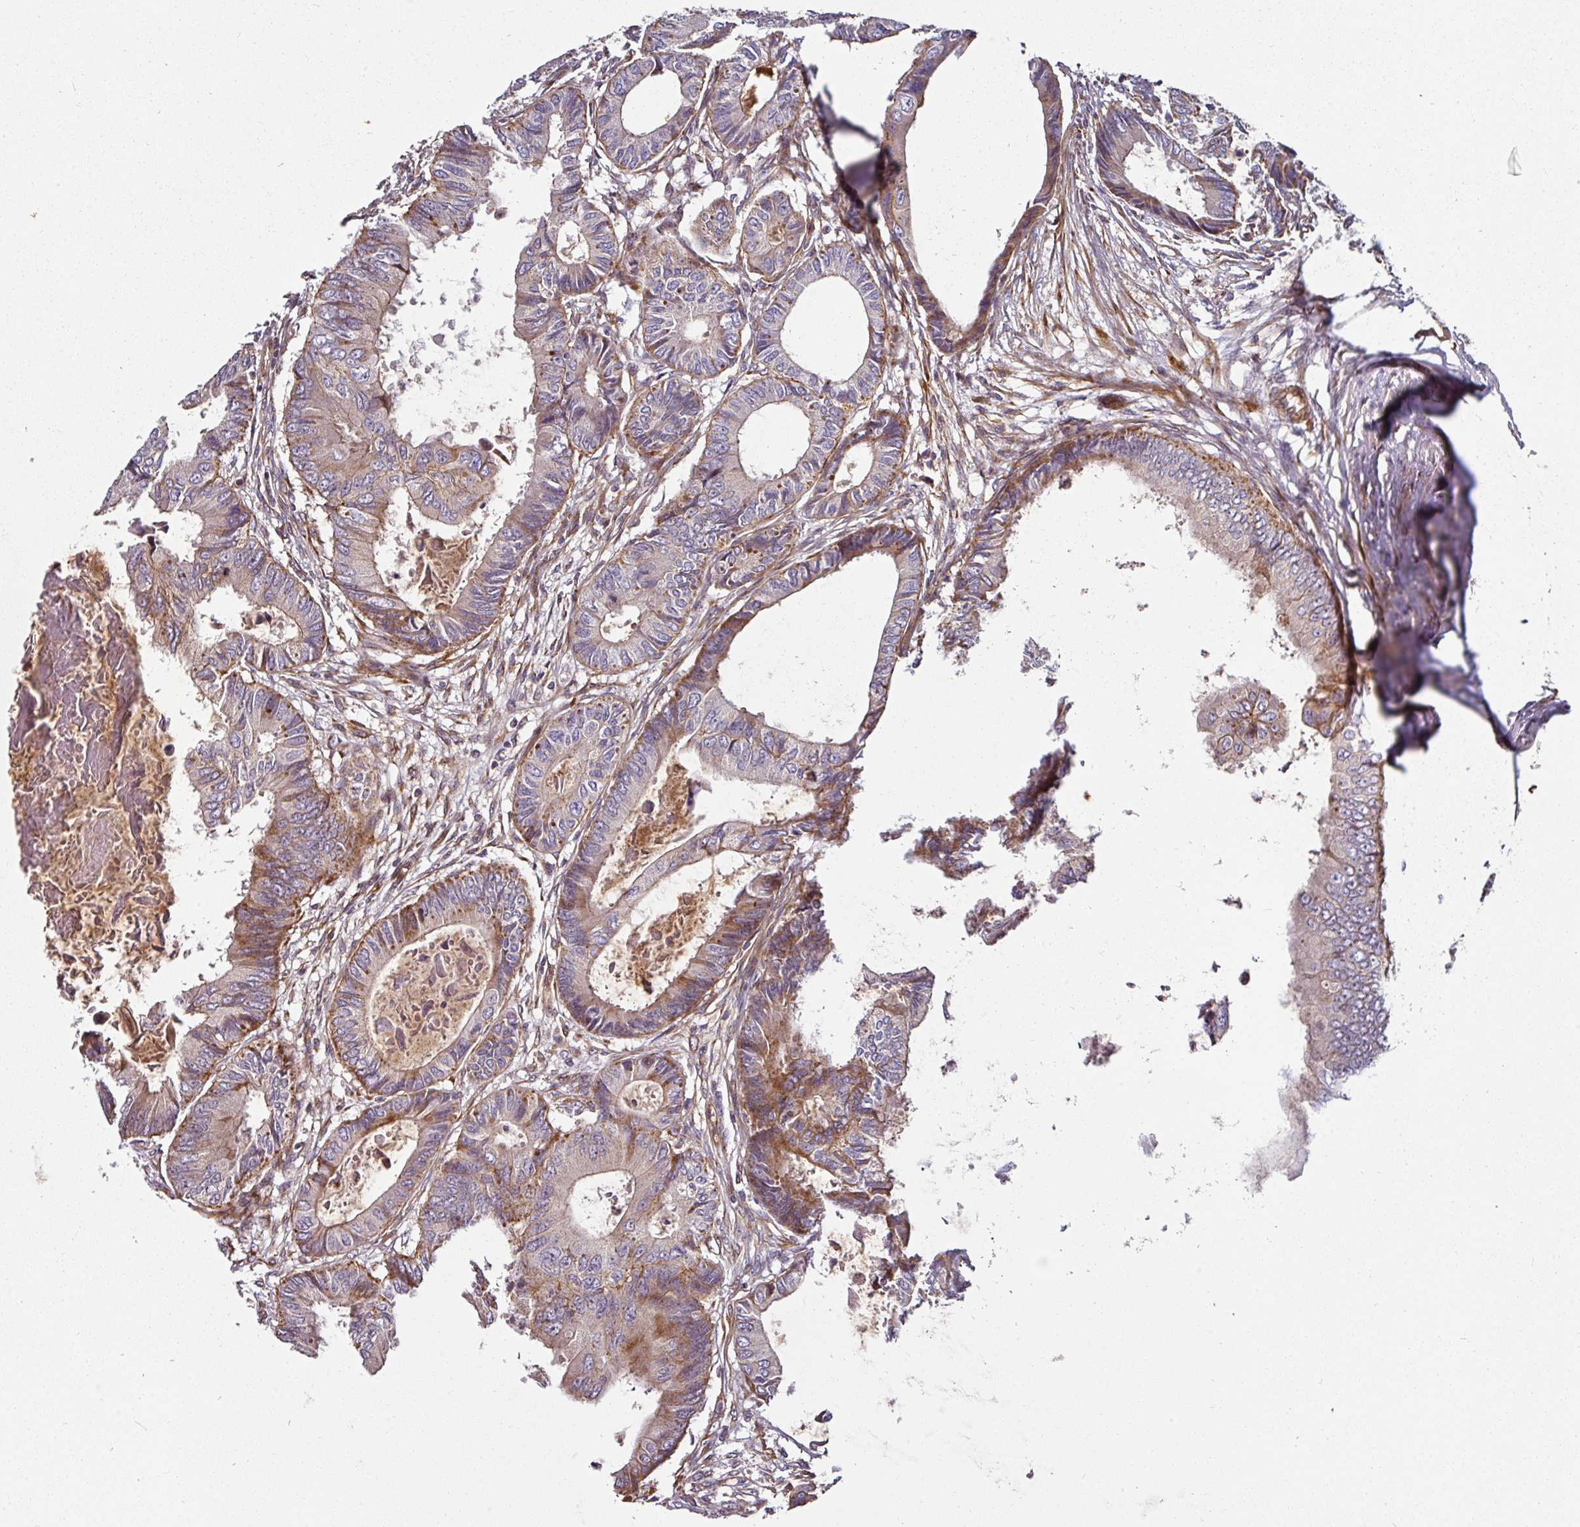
{"staining": {"intensity": "moderate", "quantity": "25%-75%", "location": "cytoplasmic/membranous"}, "tissue": "colorectal cancer", "cell_type": "Tumor cells", "image_type": "cancer", "snomed": [{"axis": "morphology", "description": "Adenocarcinoma, NOS"}, {"axis": "topography", "description": "Colon"}], "caption": "Protein analysis of colorectal cancer tissue demonstrates moderate cytoplasmic/membranous staining in approximately 25%-75% of tumor cells.", "gene": "CASP2", "patient": {"sex": "male", "age": 85}}